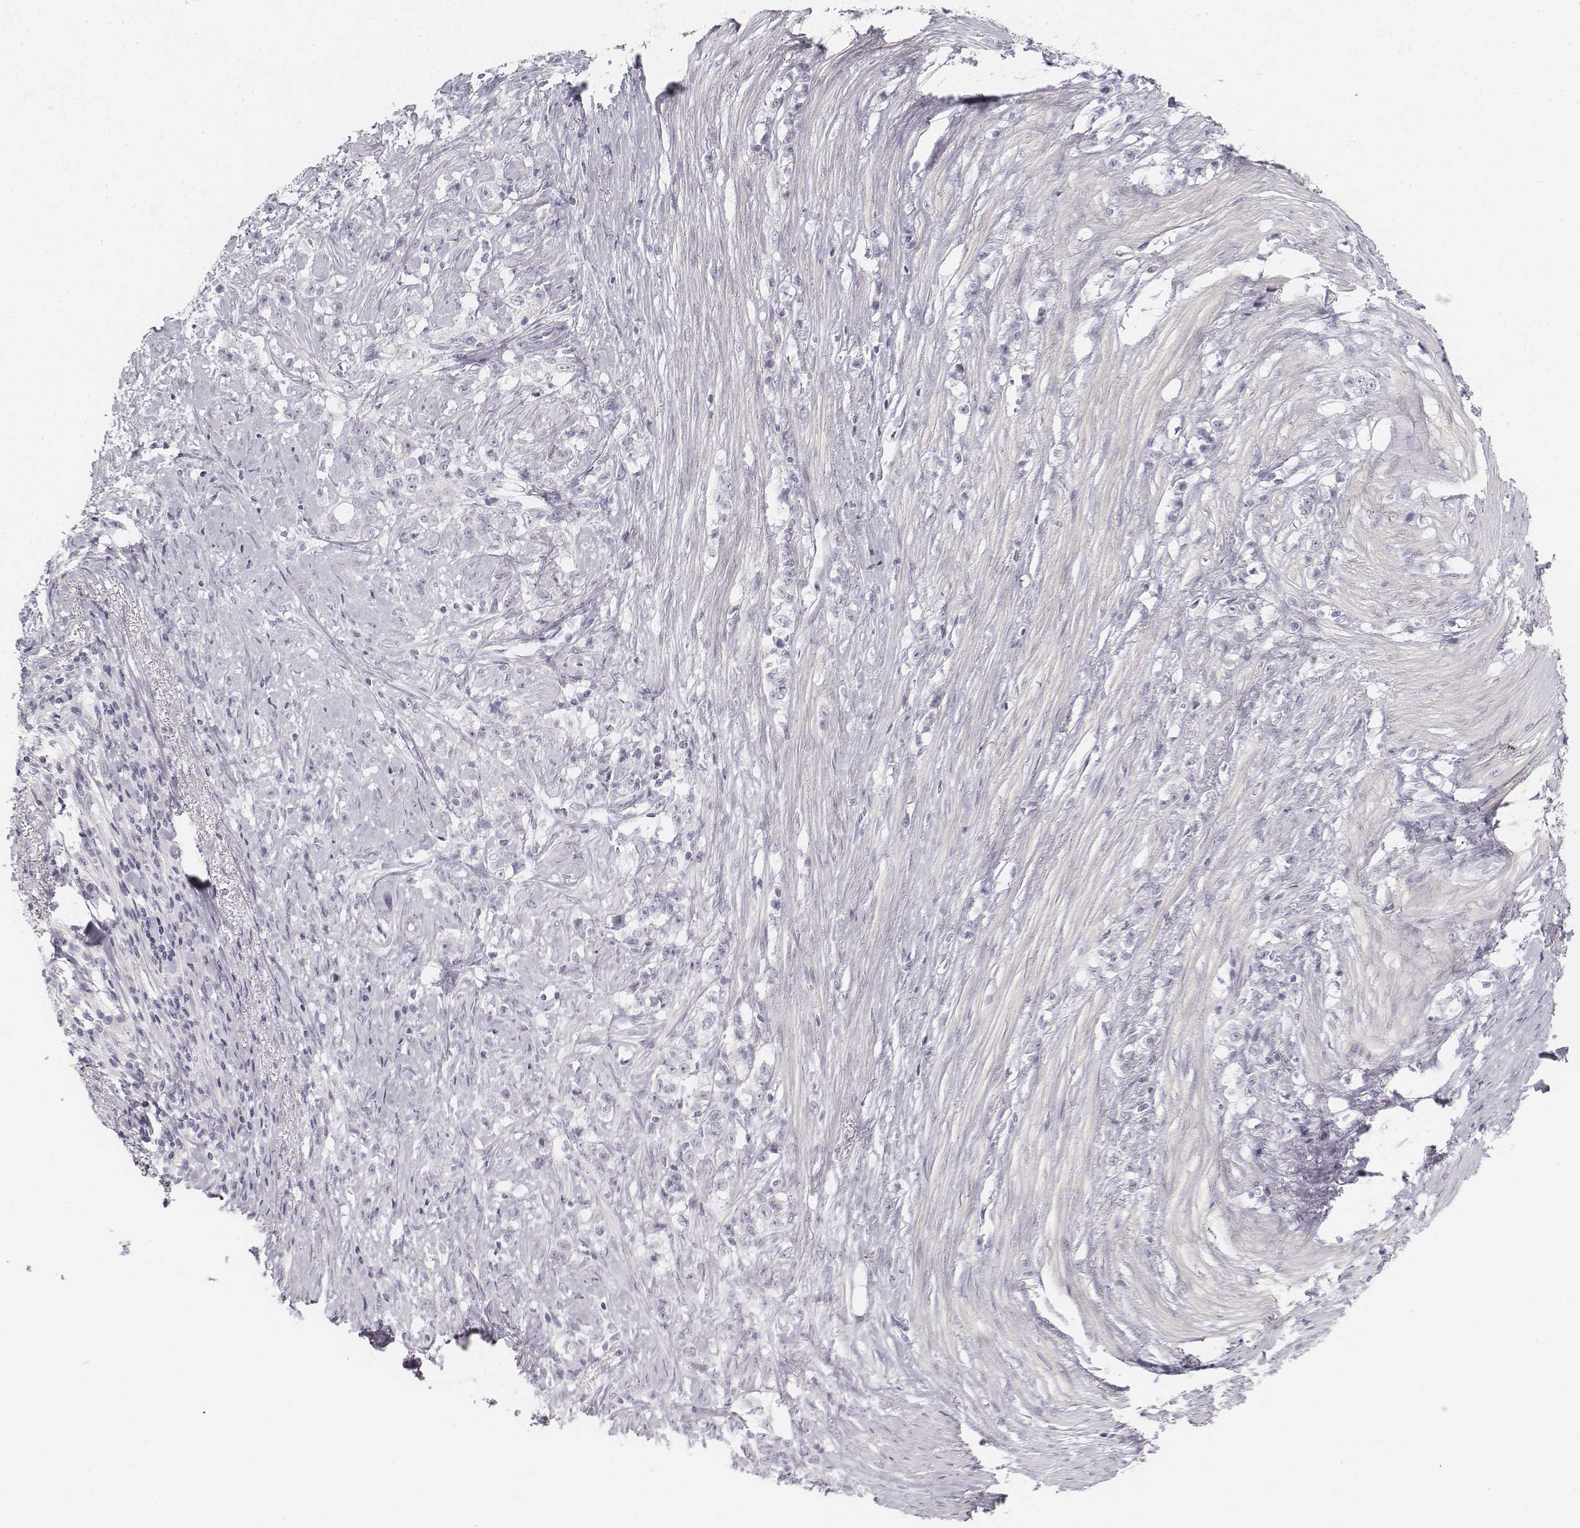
{"staining": {"intensity": "negative", "quantity": "none", "location": "none"}, "tissue": "stomach cancer", "cell_type": "Tumor cells", "image_type": "cancer", "snomed": [{"axis": "morphology", "description": "Adenocarcinoma, NOS"}, {"axis": "topography", "description": "Stomach, lower"}], "caption": "Protein analysis of adenocarcinoma (stomach) reveals no significant staining in tumor cells.", "gene": "KRT25", "patient": {"sex": "male", "age": 88}}